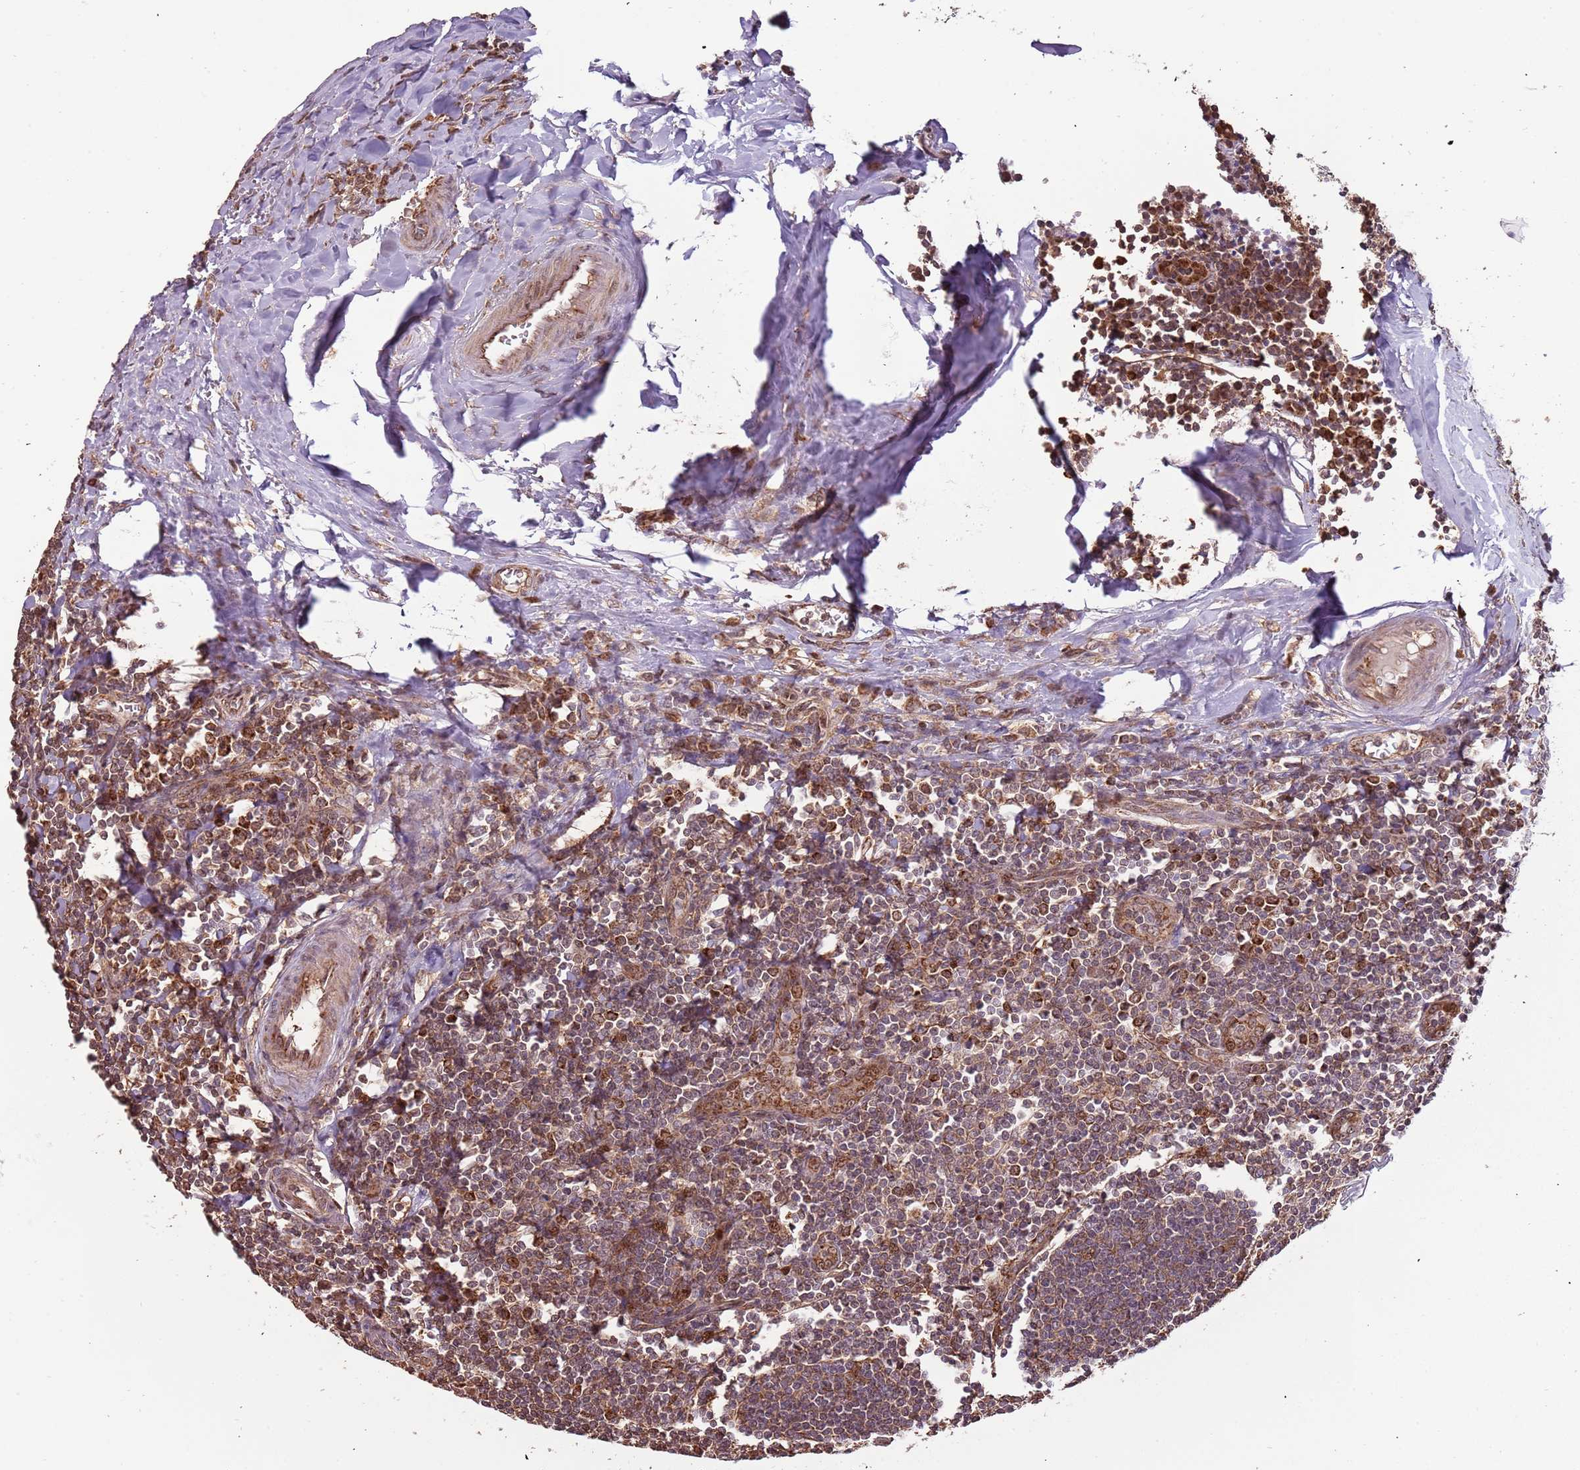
{"staining": {"intensity": "moderate", "quantity": ">75%", "location": "cytoplasmic/membranous,nuclear"}, "tissue": "tonsil", "cell_type": "Germinal center cells", "image_type": "normal", "snomed": [{"axis": "morphology", "description": "Normal tissue, NOS"}, {"axis": "topography", "description": "Tonsil"}], "caption": "Tonsil stained with immunohistochemistry reveals moderate cytoplasmic/membranous,nuclear expression in approximately >75% of germinal center cells.", "gene": "IL17RD", "patient": {"sex": "male", "age": 27}}